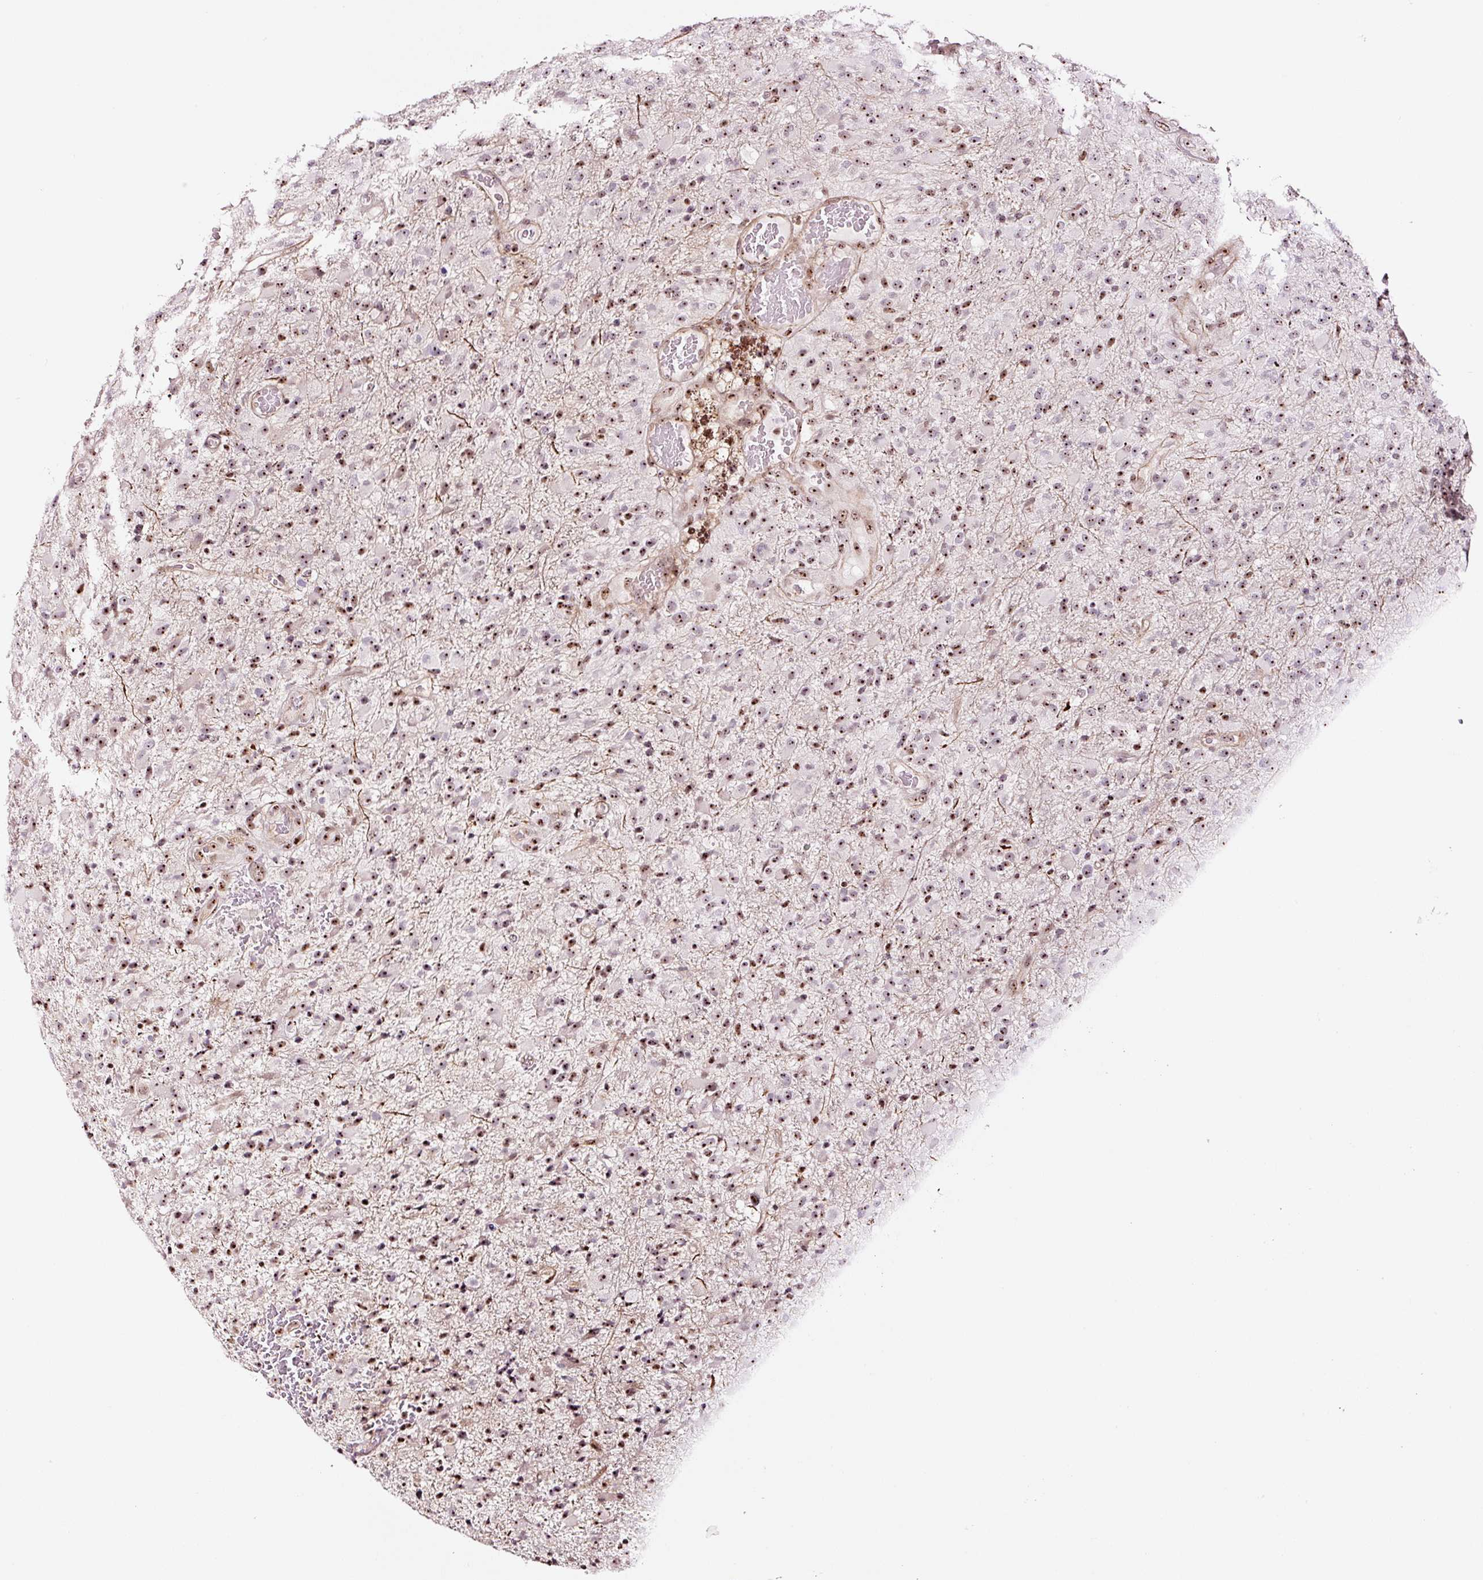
{"staining": {"intensity": "moderate", "quantity": "25%-75%", "location": "nuclear"}, "tissue": "glioma", "cell_type": "Tumor cells", "image_type": "cancer", "snomed": [{"axis": "morphology", "description": "Glioma, malignant, Low grade"}, {"axis": "topography", "description": "Brain"}], "caption": "The micrograph exhibits staining of low-grade glioma (malignant), revealing moderate nuclear protein staining (brown color) within tumor cells.", "gene": "GNL3", "patient": {"sex": "male", "age": 65}}